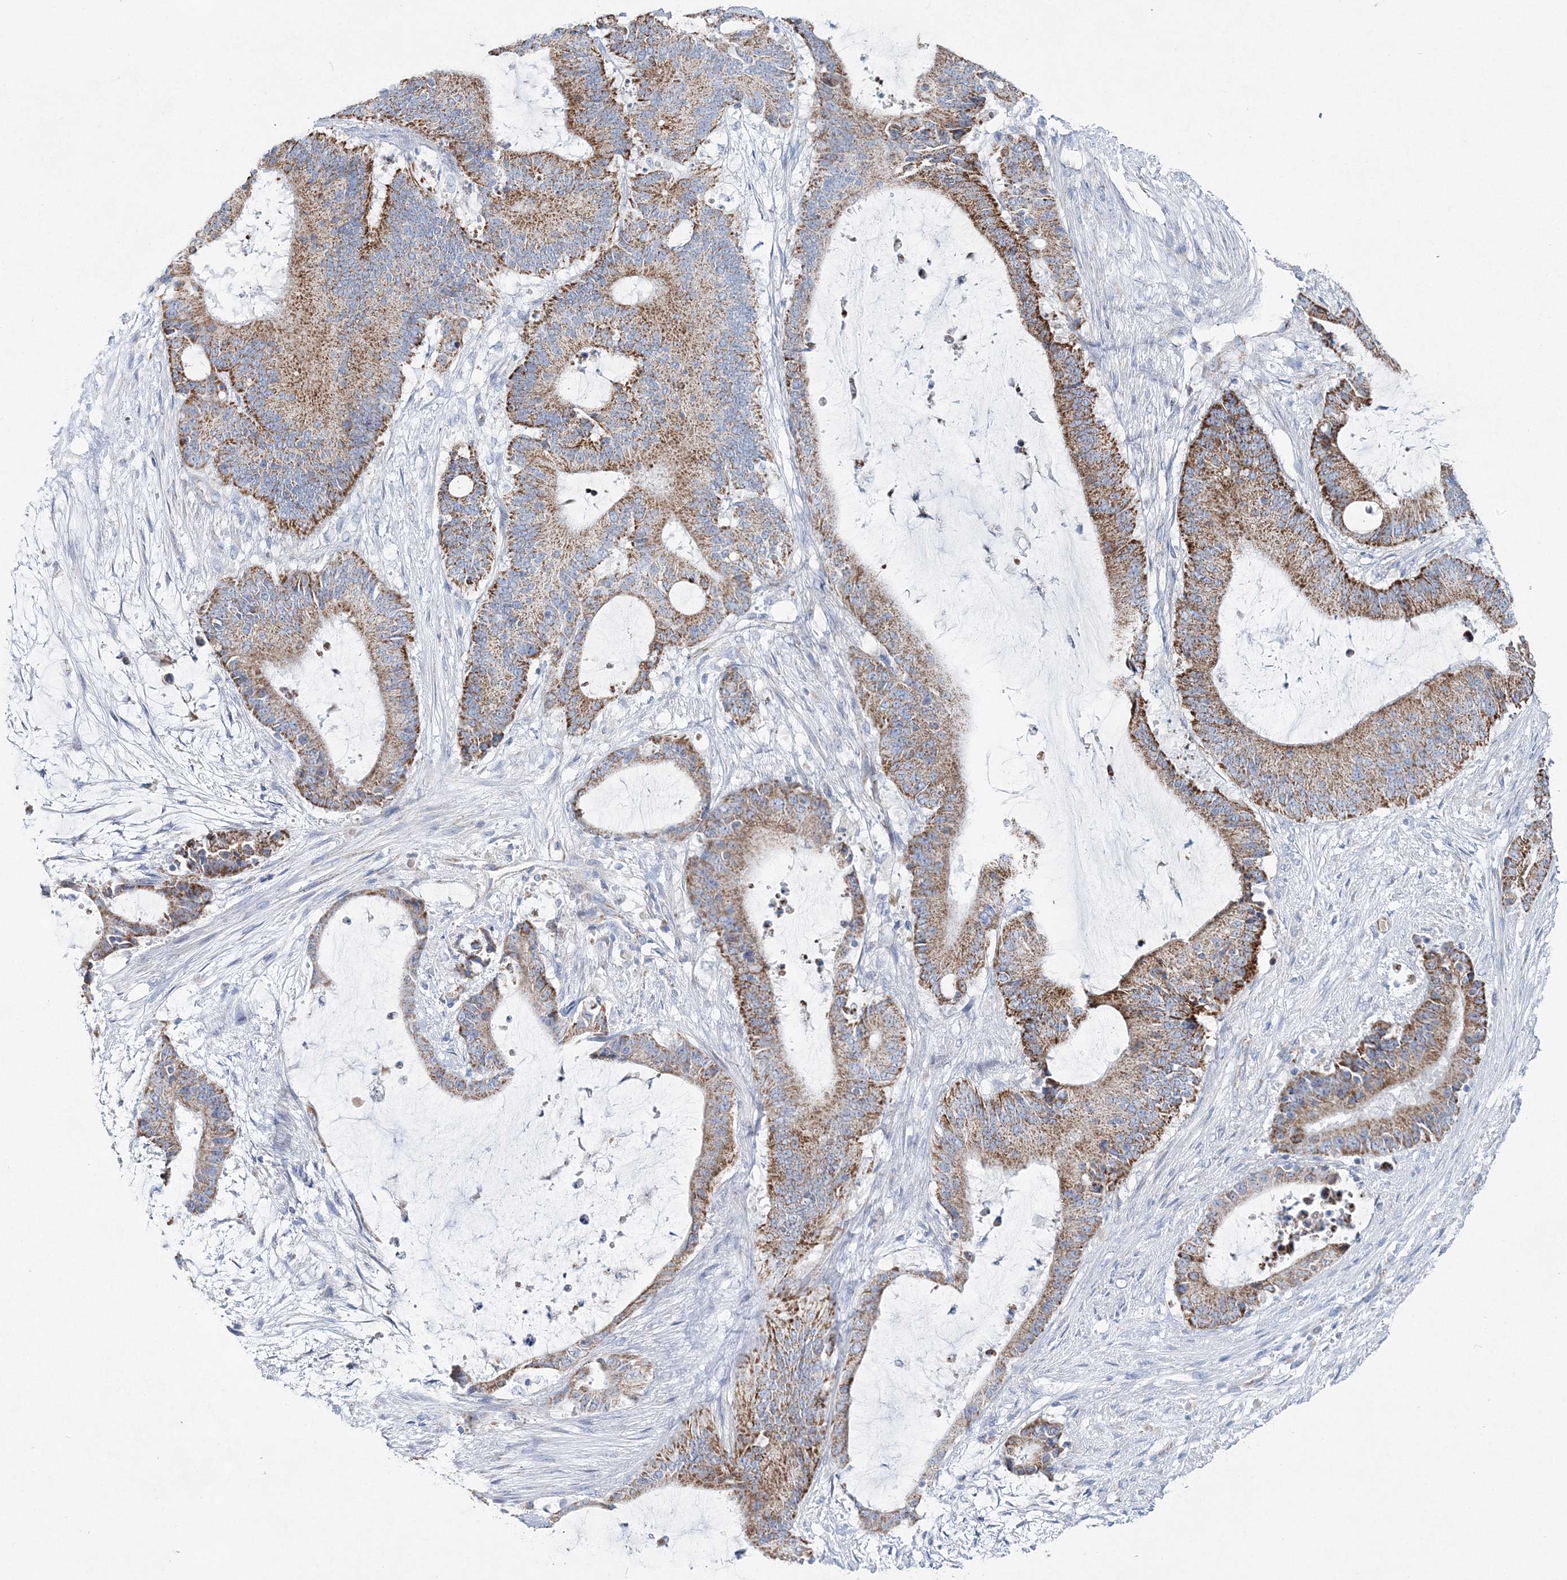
{"staining": {"intensity": "moderate", "quantity": ">75%", "location": "cytoplasmic/membranous"}, "tissue": "liver cancer", "cell_type": "Tumor cells", "image_type": "cancer", "snomed": [{"axis": "morphology", "description": "Normal tissue, NOS"}, {"axis": "morphology", "description": "Cholangiocarcinoma"}, {"axis": "topography", "description": "Liver"}, {"axis": "topography", "description": "Peripheral nerve tissue"}], "caption": "A brown stain shows moderate cytoplasmic/membranous staining of a protein in human liver cancer (cholangiocarcinoma) tumor cells. Using DAB (brown) and hematoxylin (blue) stains, captured at high magnification using brightfield microscopy.", "gene": "HIBCH", "patient": {"sex": "female", "age": 73}}